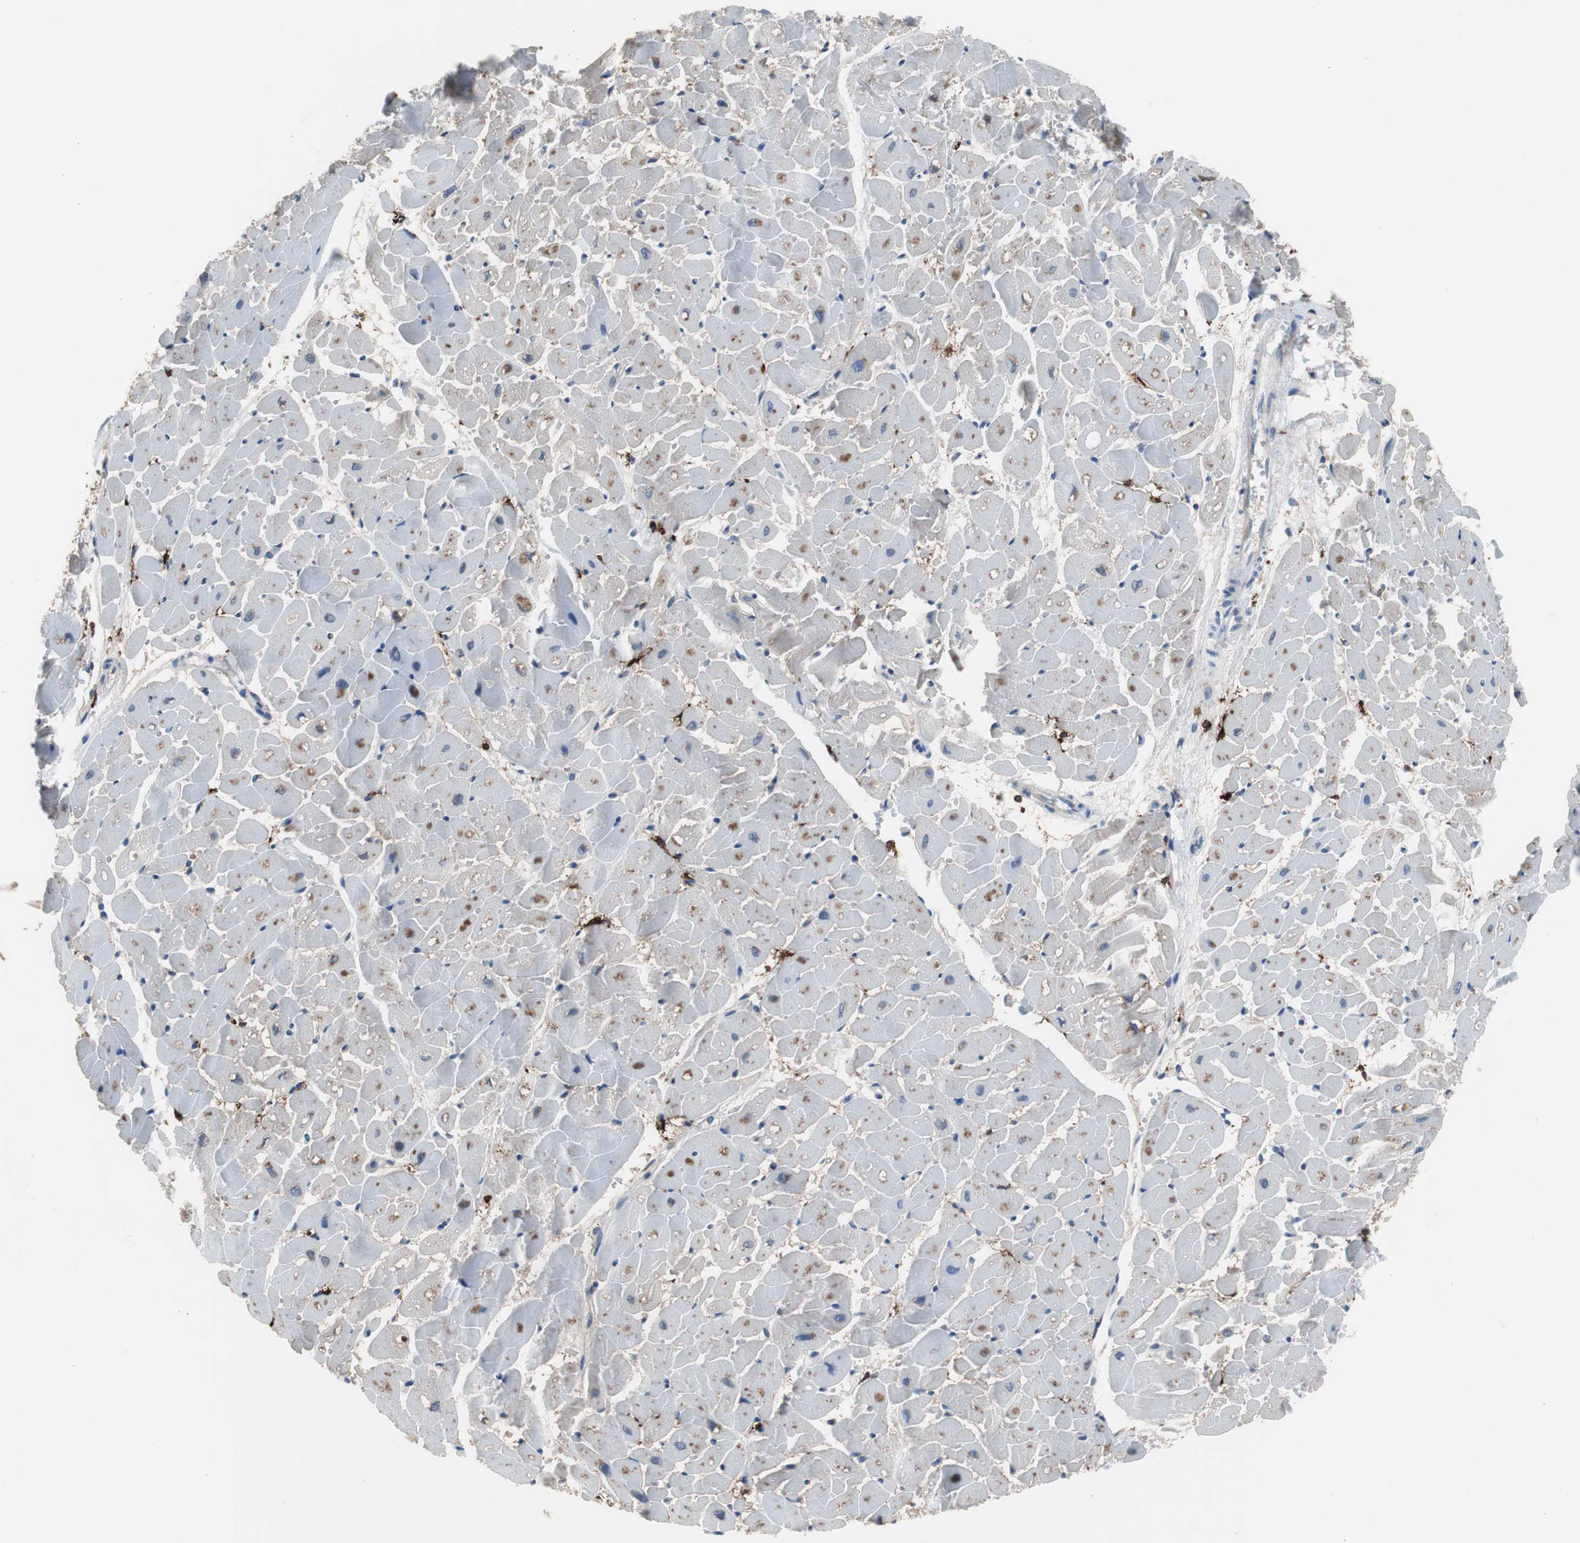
{"staining": {"intensity": "weak", "quantity": "25%-75%", "location": "cytoplasmic/membranous"}, "tissue": "heart muscle", "cell_type": "Cardiomyocytes", "image_type": "normal", "snomed": [{"axis": "morphology", "description": "Normal tissue, NOS"}, {"axis": "topography", "description": "Heart"}], "caption": "Cardiomyocytes exhibit low levels of weak cytoplasmic/membranous expression in approximately 25%-75% of cells in normal heart muscle.", "gene": "FCGR2B", "patient": {"sex": "female", "age": 19}}